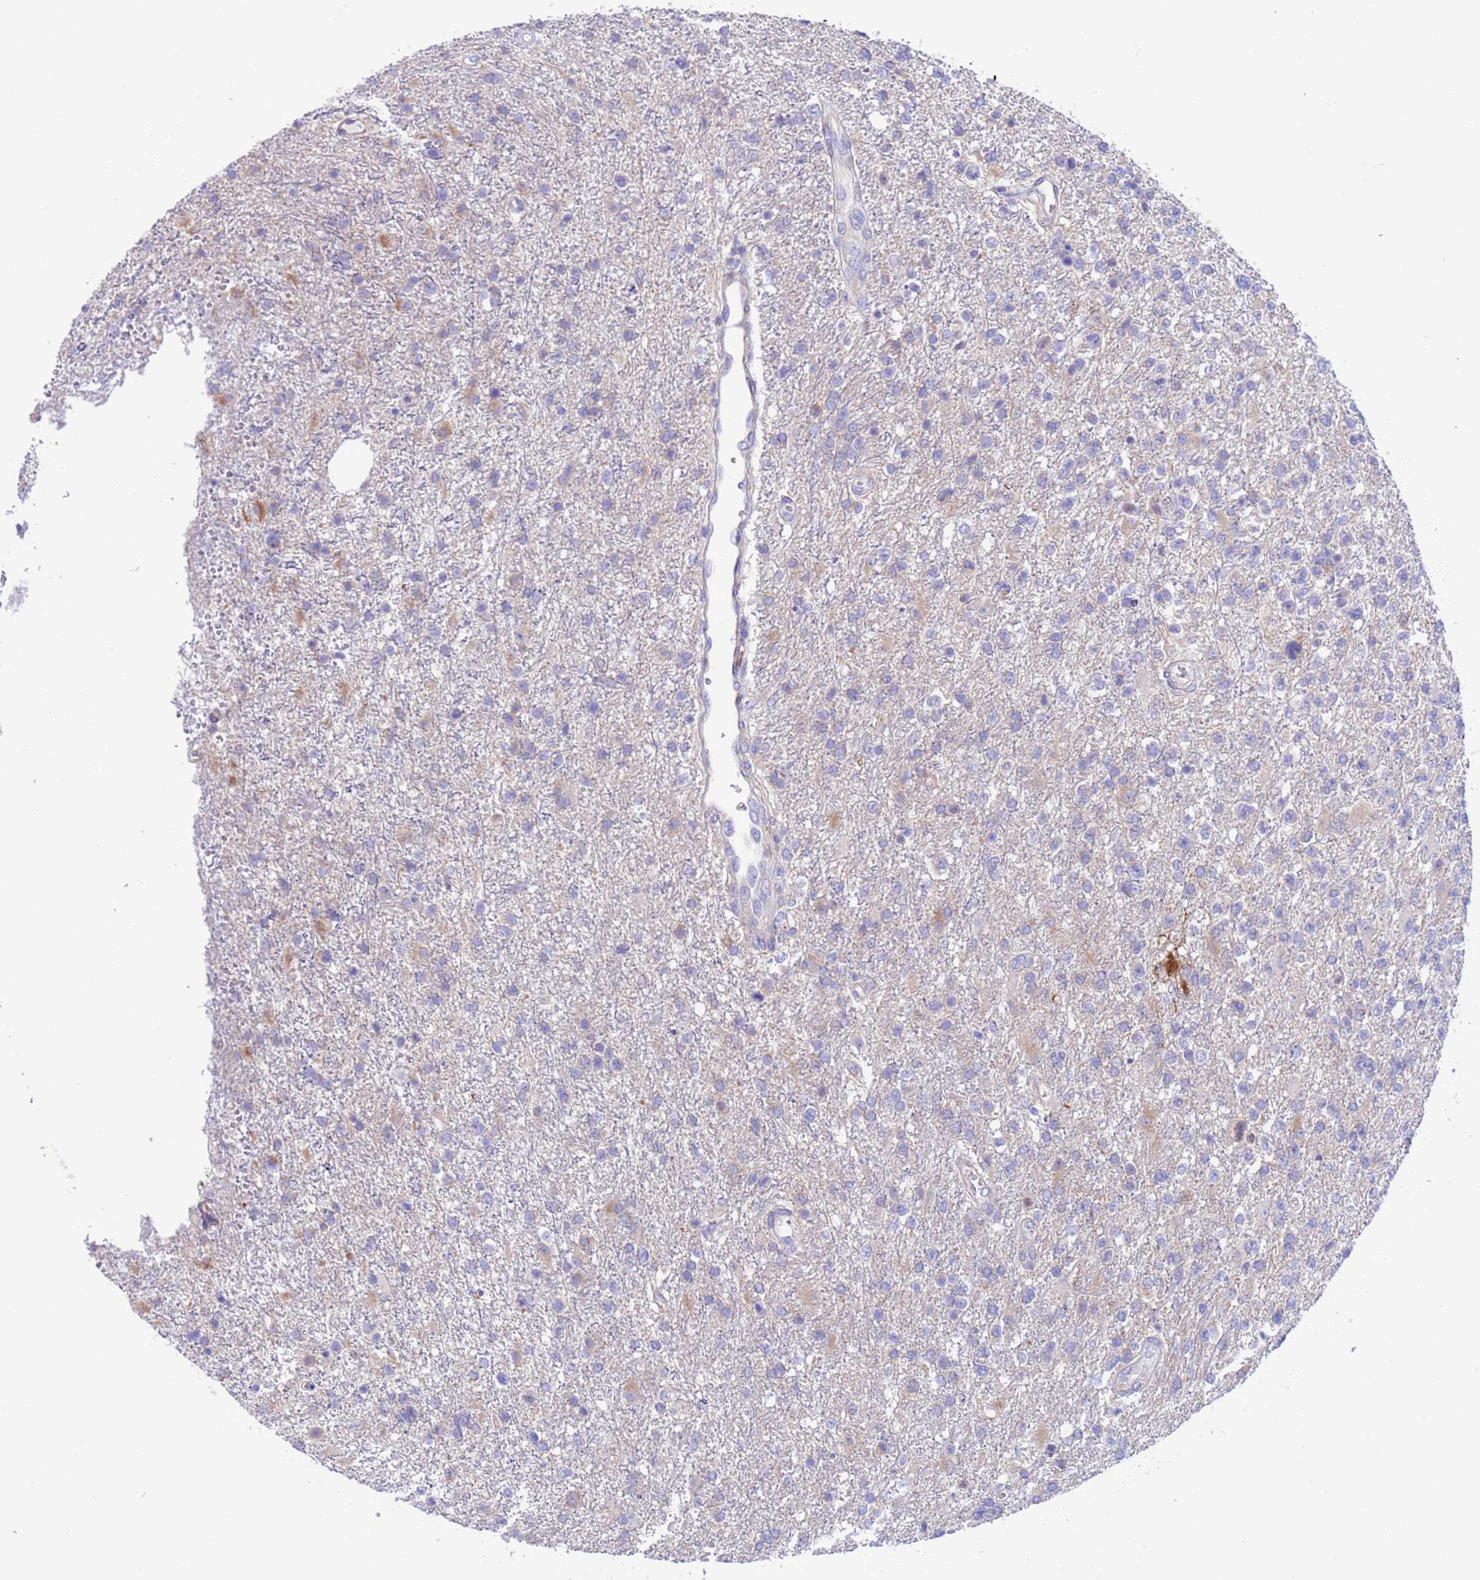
{"staining": {"intensity": "negative", "quantity": "none", "location": "none"}, "tissue": "glioma", "cell_type": "Tumor cells", "image_type": "cancer", "snomed": [{"axis": "morphology", "description": "Glioma, malignant, High grade"}, {"axis": "topography", "description": "Brain"}], "caption": "This histopathology image is of glioma stained with IHC to label a protein in brown with the nuclei are counter-stained blue. There is no positivity in tumor cells. The staining was performed using DAB (3,3'-diaminobenzidine) to visualize the protein expression in brown, while the nuclei were stained in blue with hematoxylin (Magnification: 20x).", "gene": "C6orf47", "patient": {"sex": "male", "age": 56}}